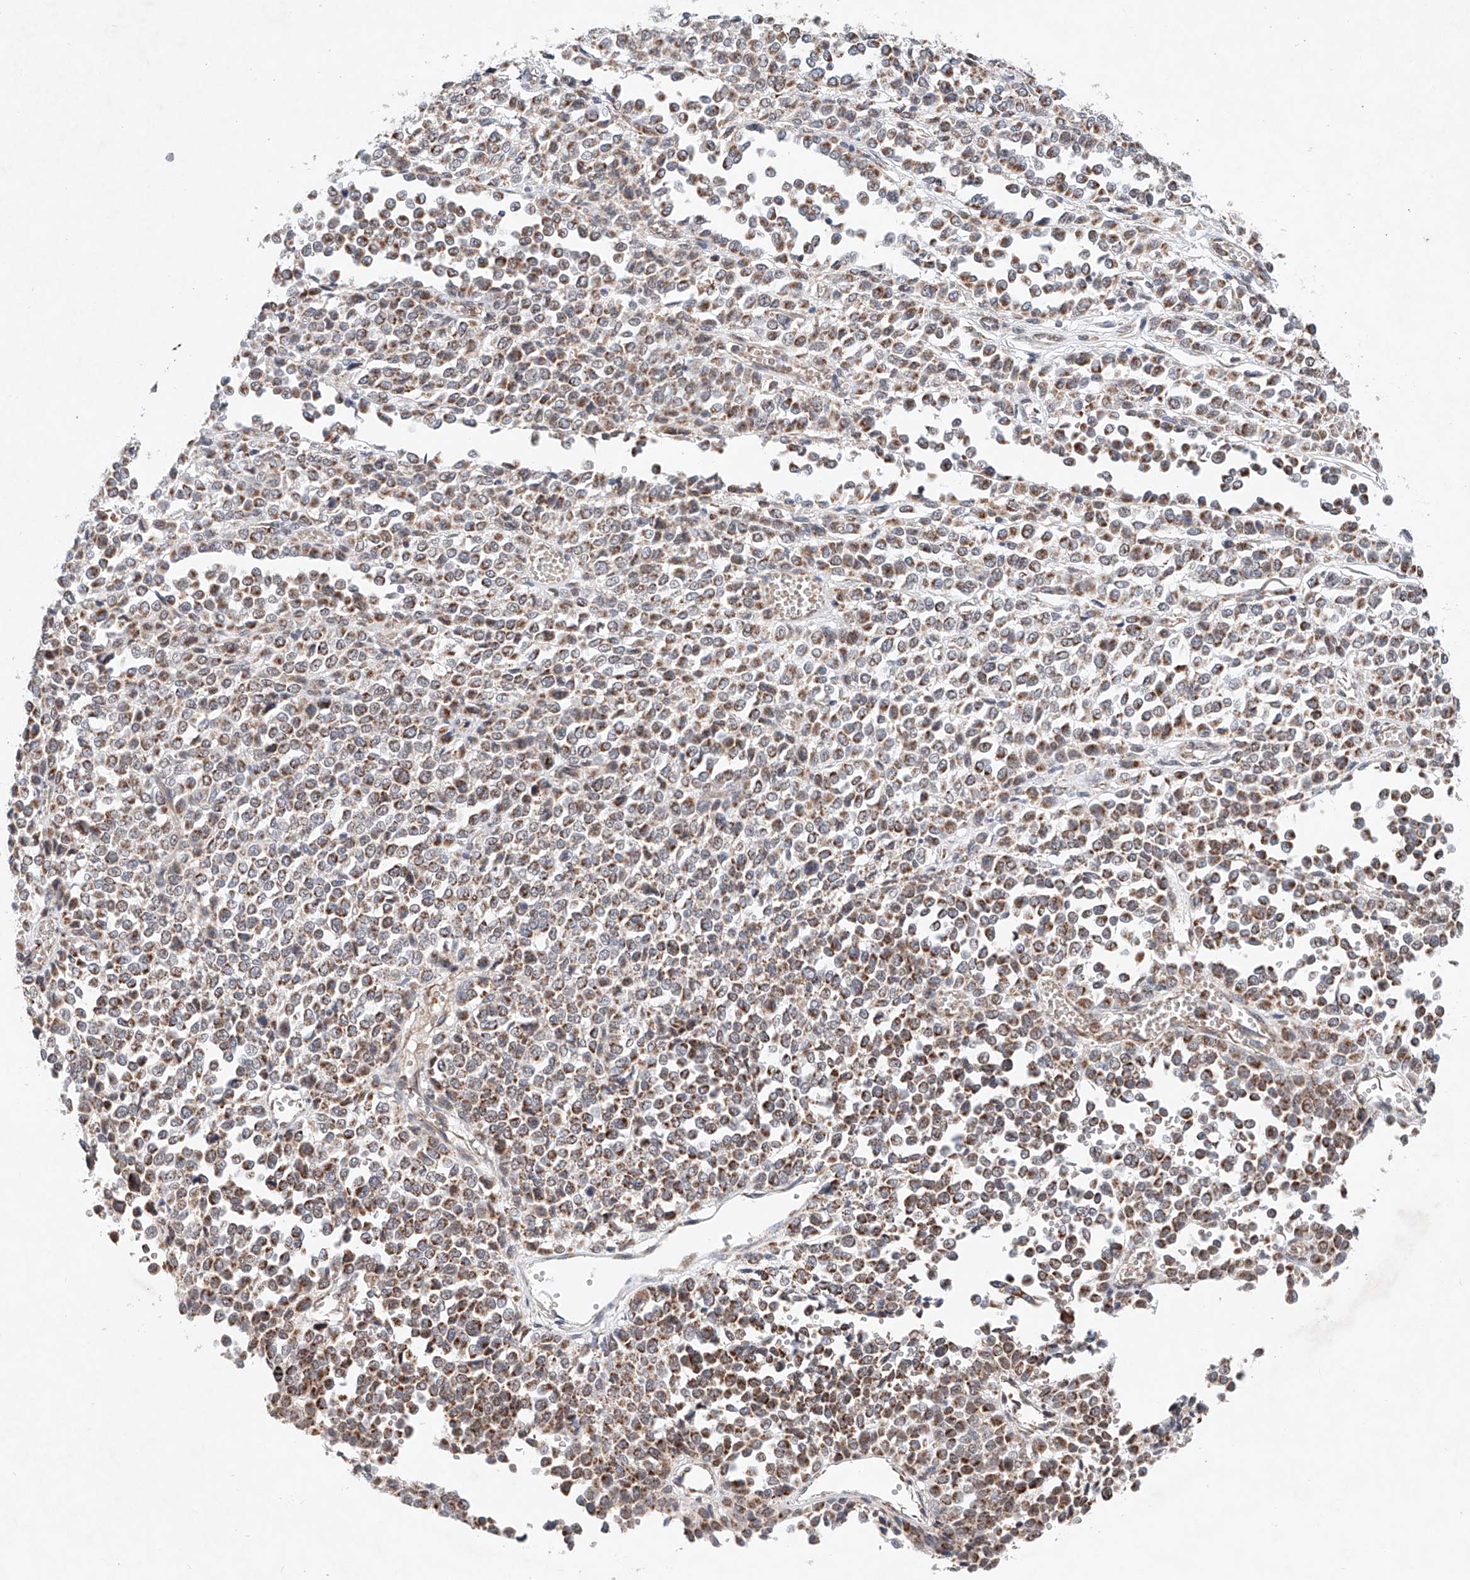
{"staining": {"intensity": "moderate", "quantity": ">75%", "location": "cytoplasmic/membranous"}, "tissue": "melanoma", "cell_type": "Tumor cells", "image_type": "cancer", "snomed": [{"axis": "morphology", "description": "Malignant melanoma, Metastatic site"}, {"axis": "topography", "description": "Pancreas"}], "caption": "A micrograph showing moderate cytoplasmic/membranous expression in about >75% of tumor cells in melanoma, as visualized by brown immunohistochemical staining.", "gene": "FASTK", "patient": {"sex": "female", "age": 30}}